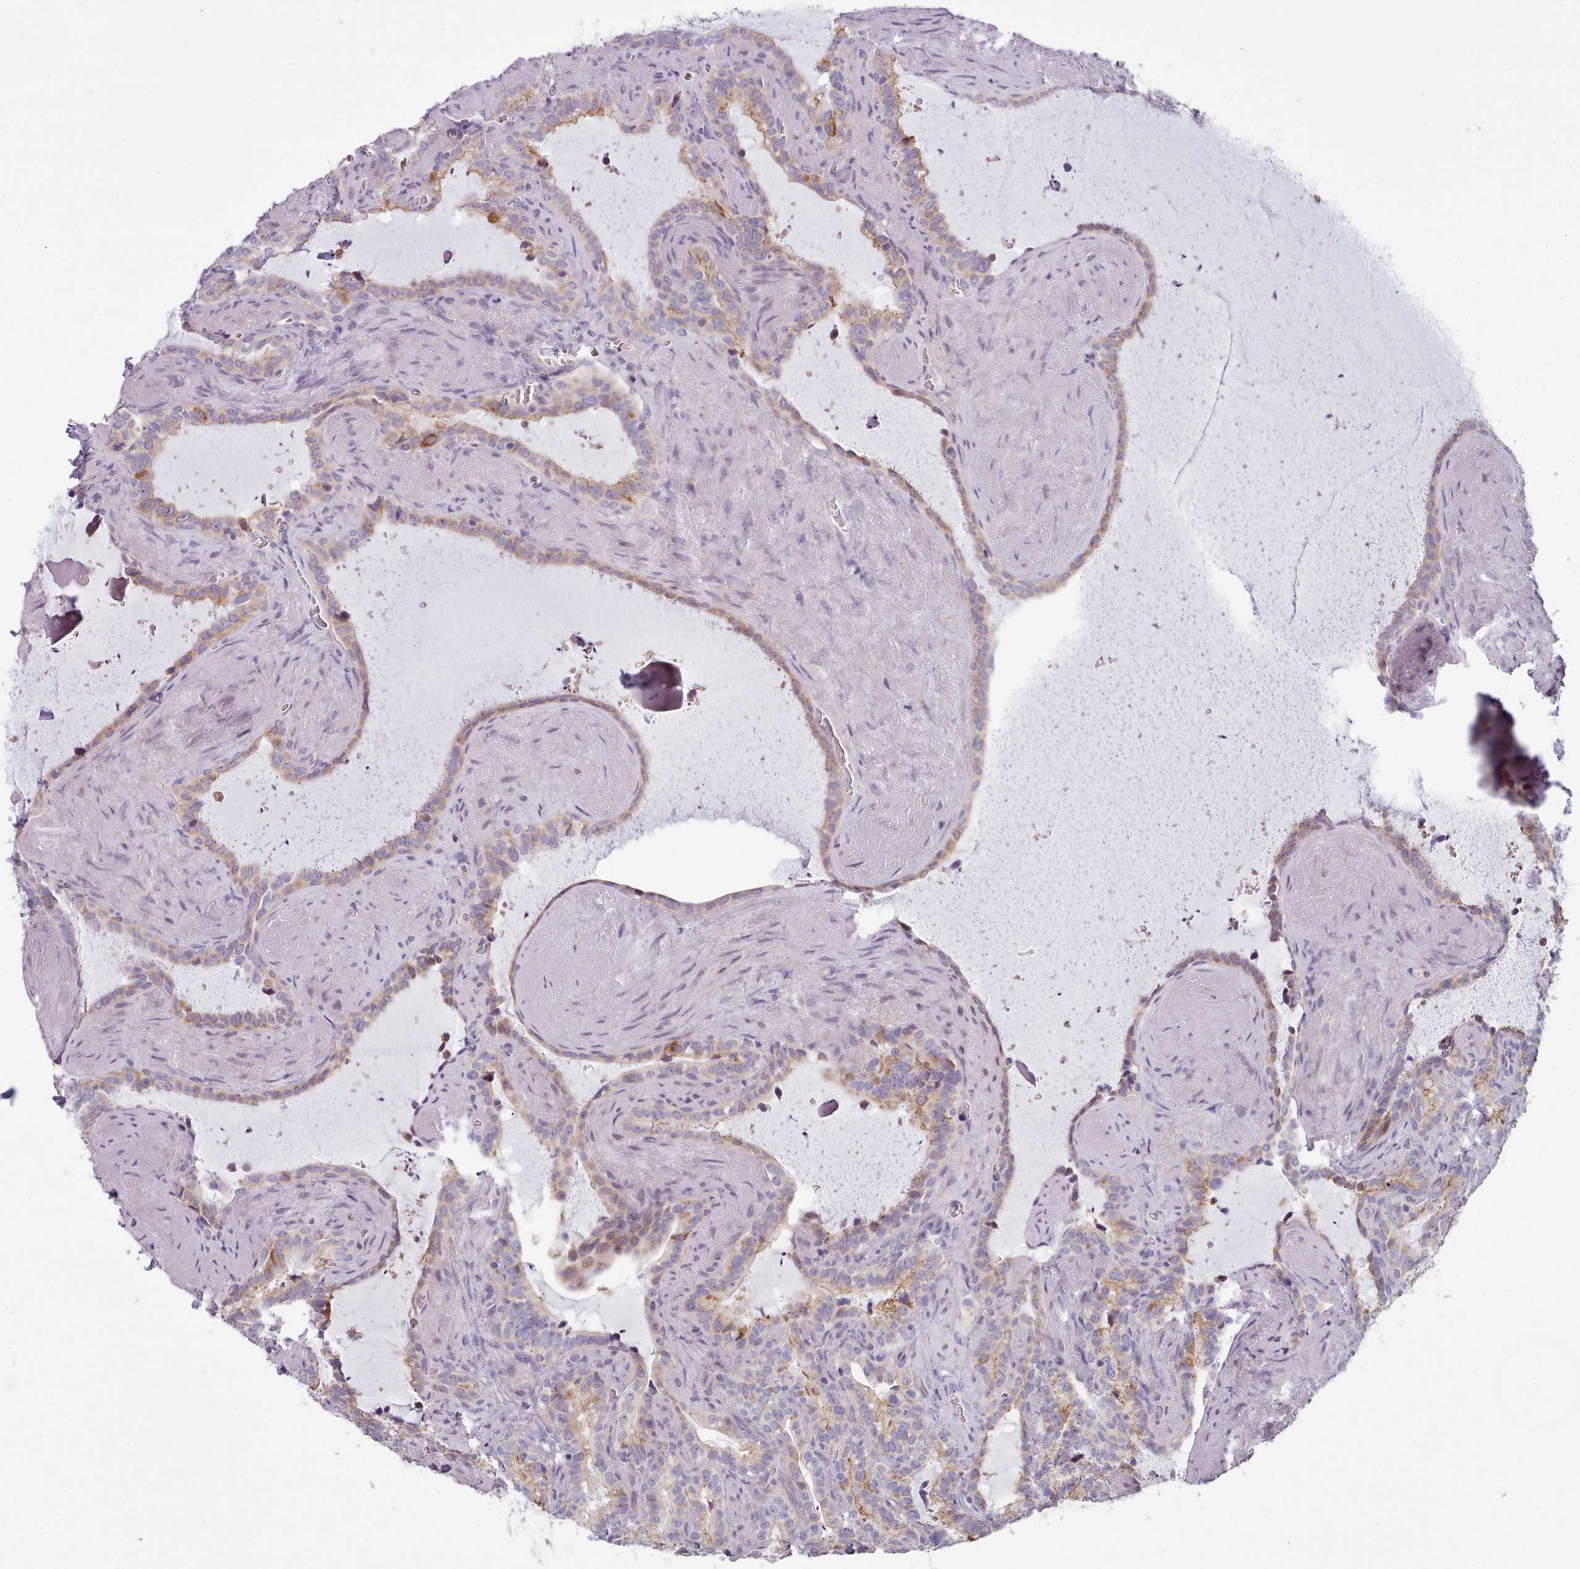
{"staining": {"intensity": "moderate", "quantity": "25%-75%", "location": "cytoplasmic/membranous"}, "tissue": "seminal vesicle", "cell_type": "Glandular cells", "image_type": "normal", "snomed": [{"axis": "morphology", "description": "Normal tissue, NOS"}, {"axis": "topography", "description": "Prostate"}, {"axis": "topography", "description": "Seminal veicle"}], "caption": "Immunohistochemistry histopathology image of normal human seminal vesicle stained for a protein (brown), which shows medium levels of moderate cytoplasmic/membranous expression in about 25%-75% of glandular cells.", "gene": "SLC52A3", "patient": {"sex": "male", "age": 58}}